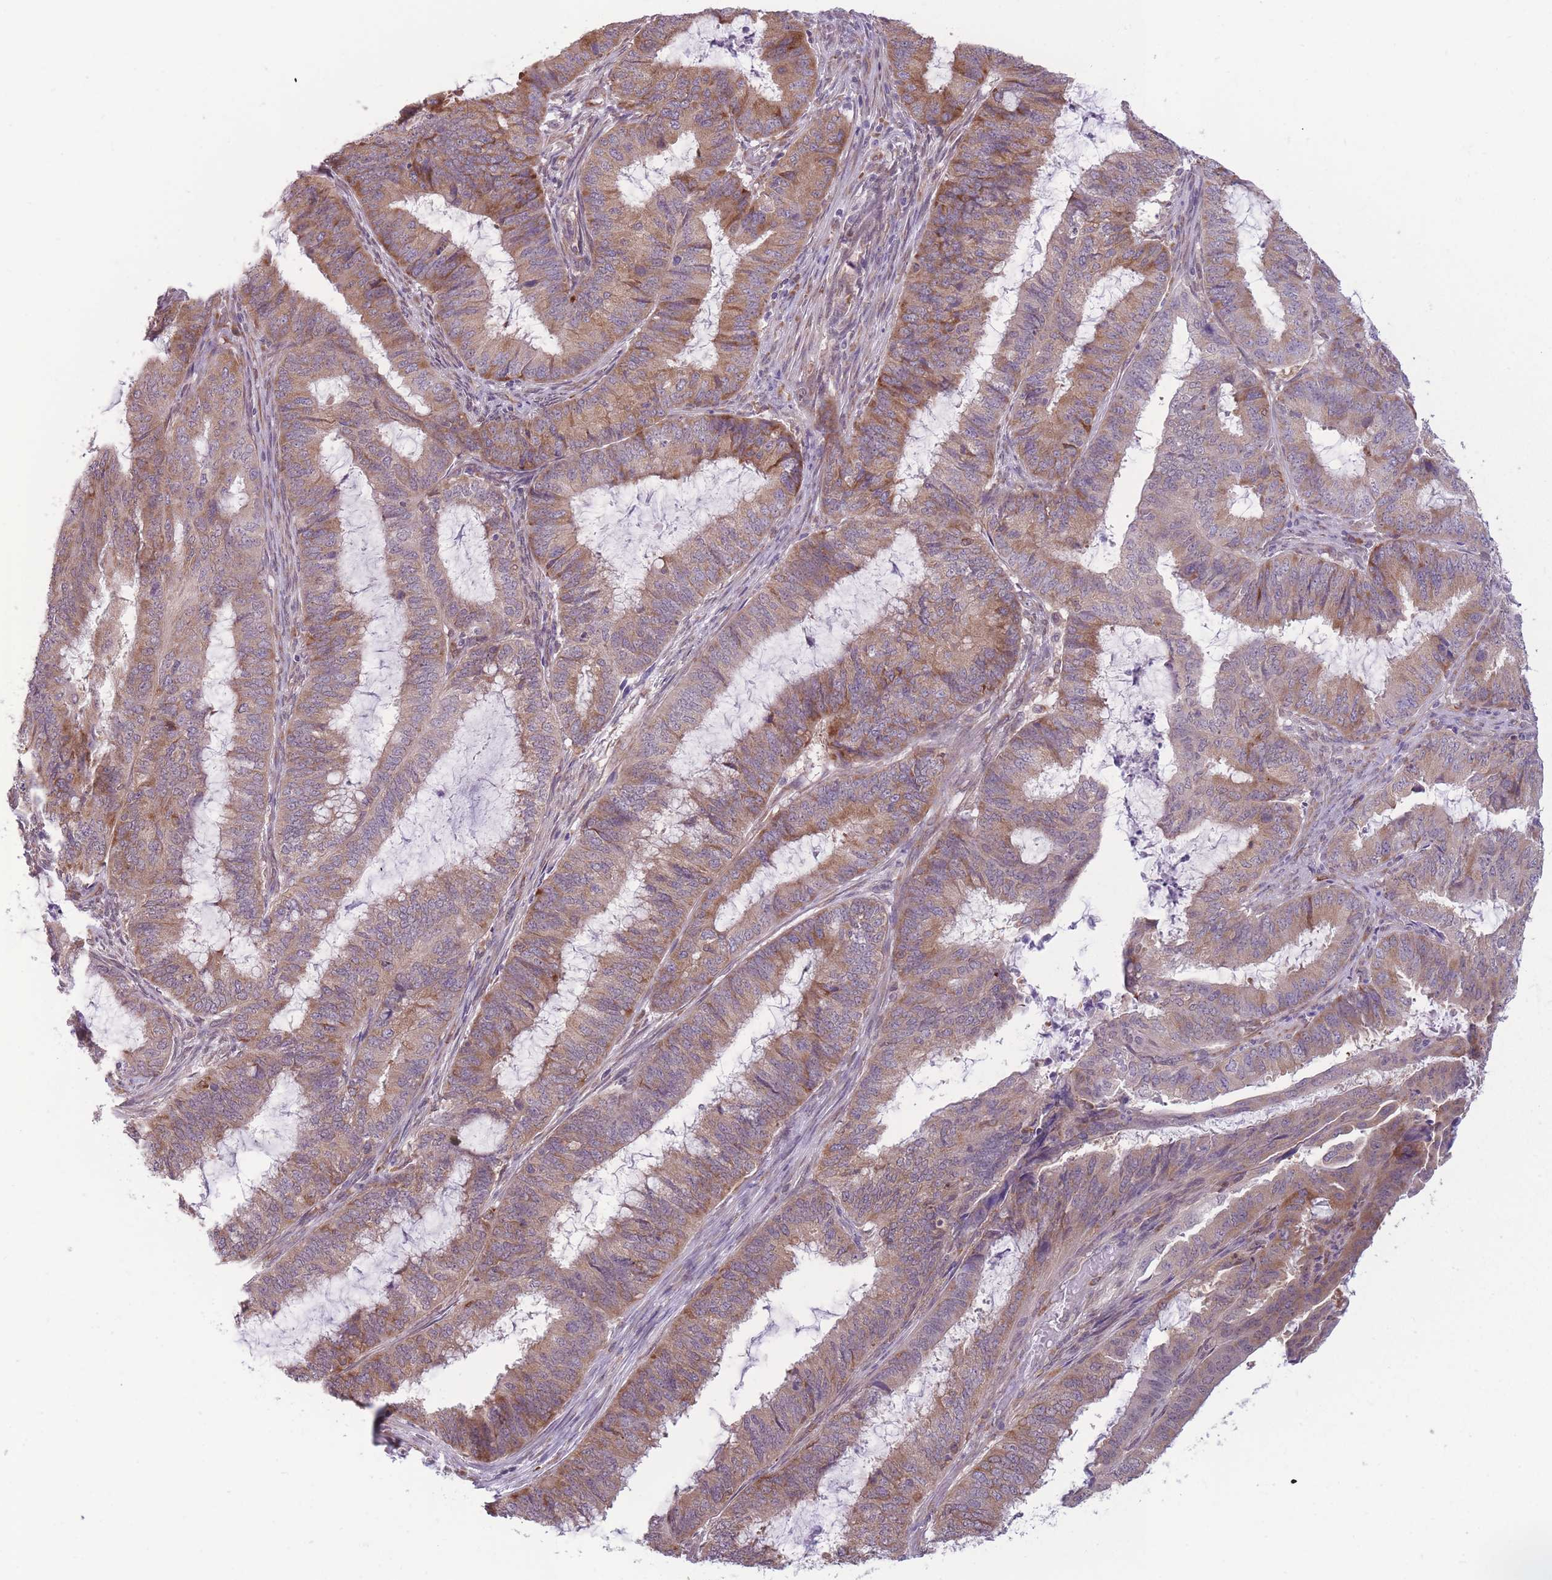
{"staining": {"intensity": "moderate", "quantity": ">75%", "location": "cytoplasmic/membranous"}, "tissue": "endometrial cancer", "cell_type": "Tumor cells", "image_type": "cancer", "snomed": [{"axis": "morphology", "description": "Adenocarcinoma, NOS"}, {"axis": "topography", "description": "Endometrium"}], "caption": "Tumor cells reveal medium levels of moderate cytoplasmic/membranous positivity in approximately >75% of cells in human endometrial cancer (adenocarcinoma).", "gene": "TMEM121", "patient": {"sex": "female", "age": 51}}